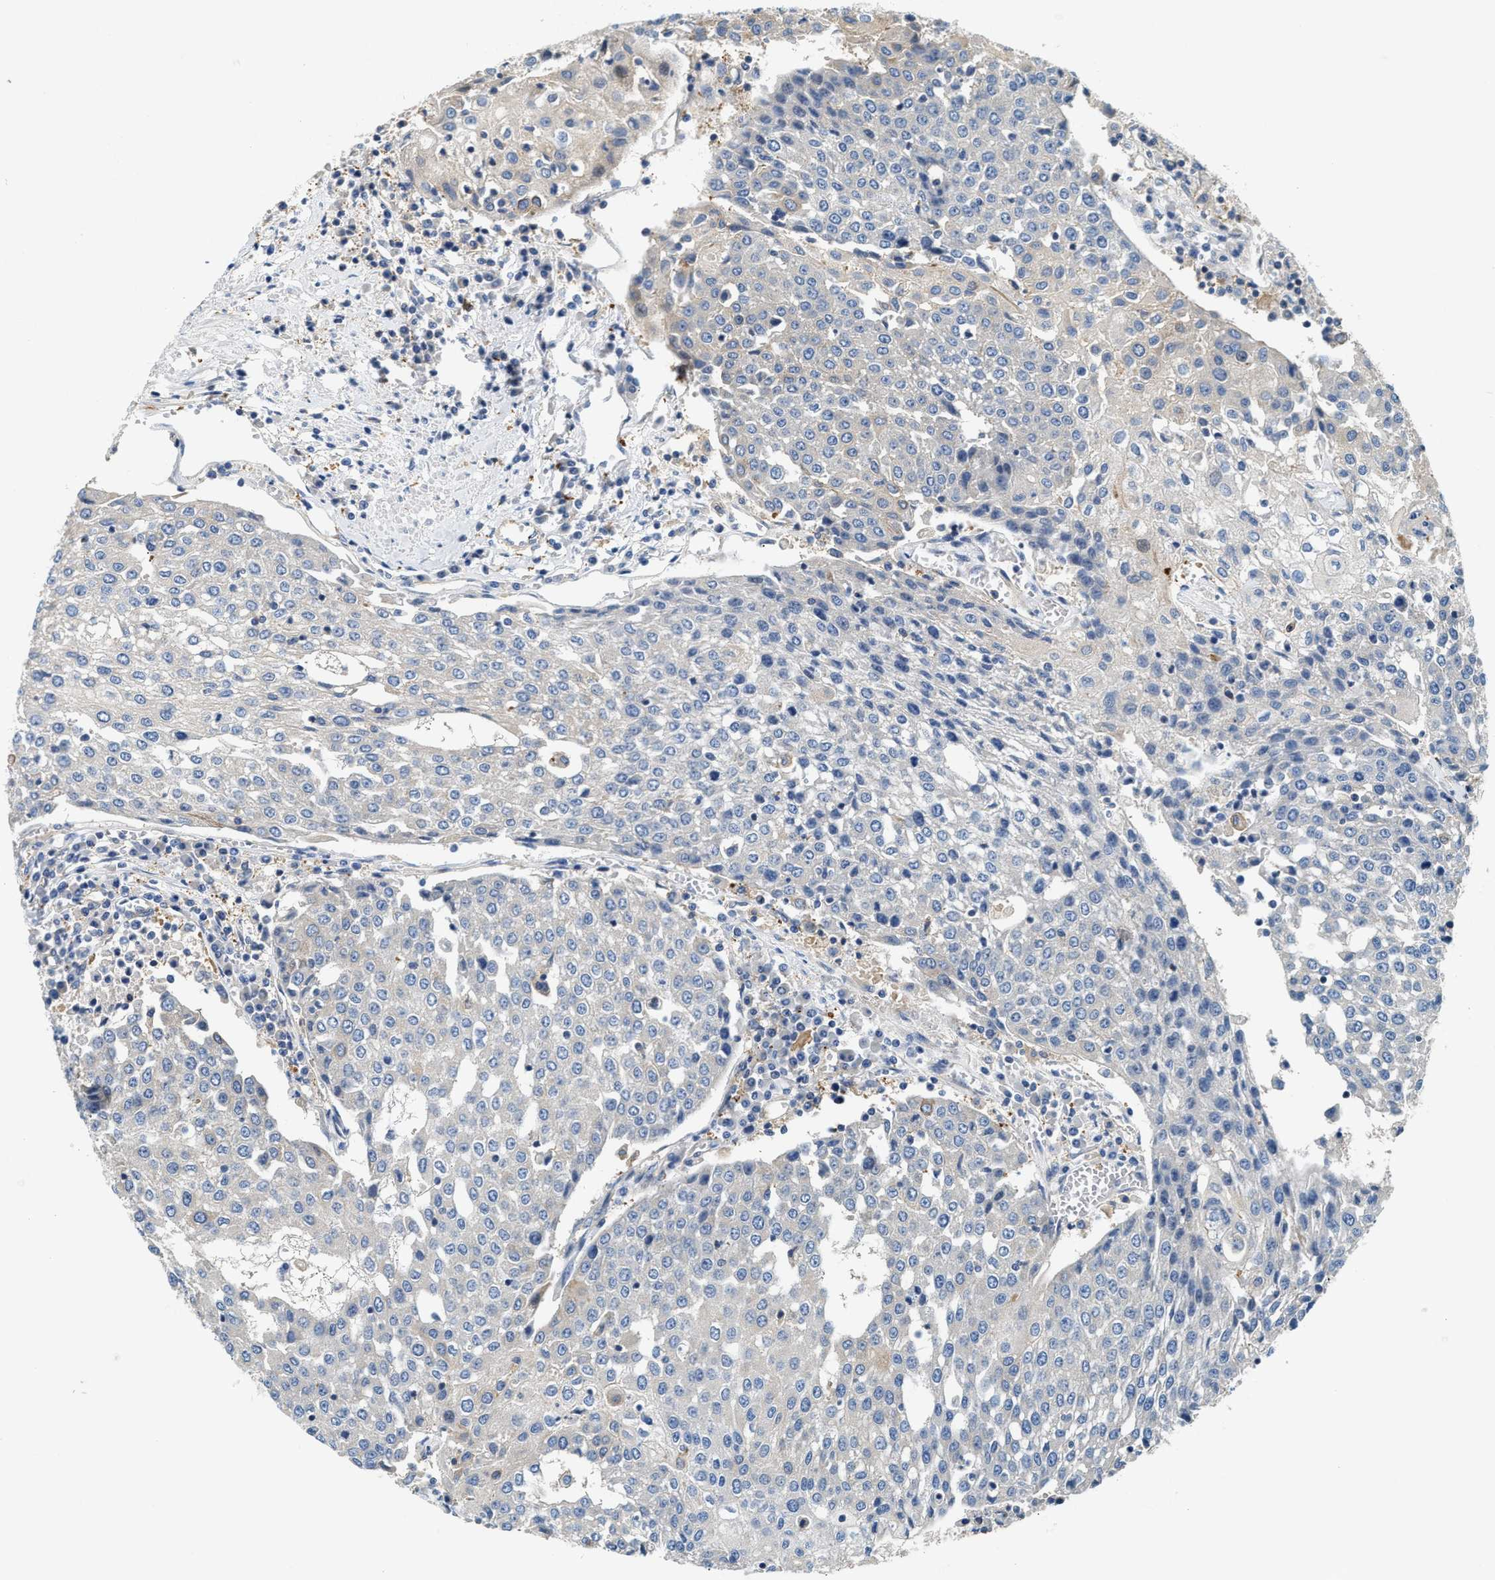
{"staining": {"intensity": "negative", "quantity": "none", "location": "none"}, "tissue": "urothelial cancer", "cell_type": "Tumor cells", "image_type": "cancer", "snomed": [{"axis": "morphology", "description": "Urothelial carcinoma, High grade"}, {"axis": "topography", "description": "Urinary bladder"}], "caption": "Tumor cells show no significant expression in urothelial carcinoma (high-grade). (DAB immunohistochemistry (IHC) visualized using brightfield microscopy, high magnification).", "gene": "NSUN7", "patient": {"sex": "female", "age": 85}}